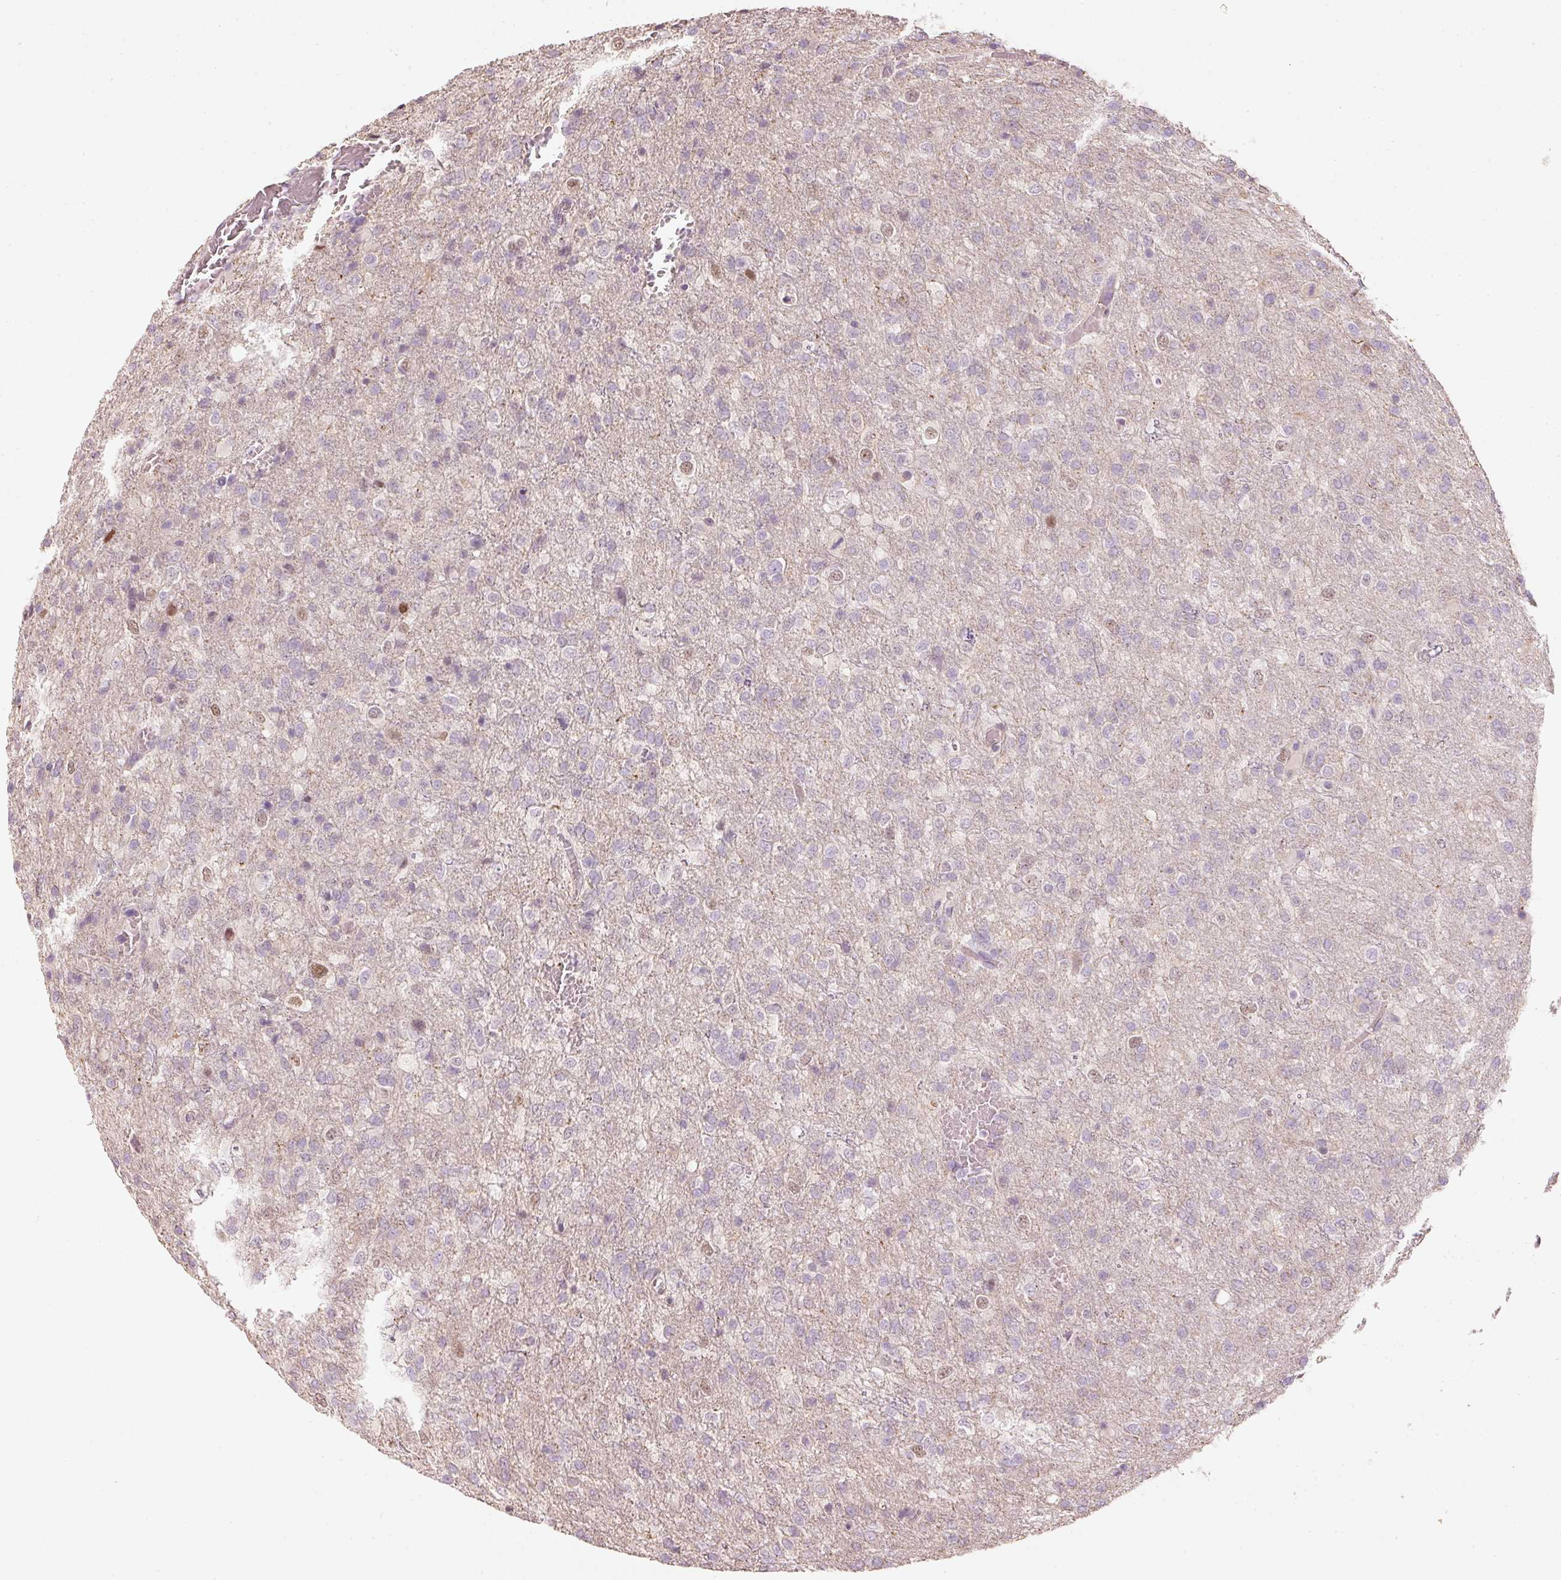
{"staining": {"intensity": "moderate", "quantity": "<25%", "location": "nuclear"}, "tissue": "glioma", "cell_type": "Tumor cells", "image_type": "cancer", "snomed": [{"axis": "morphology", "description": "Glioma, malignant, High grade"}, {"axis": "topography", "description": "Brain"}], "caption": "Brown immunohistochemical staining in high-grade glioma (malignant) demonstrates moderate nuclear expression in about <25% of tumor cells.", "gene": "TREX2", "patient": {"sex": "female", "age": 74}}